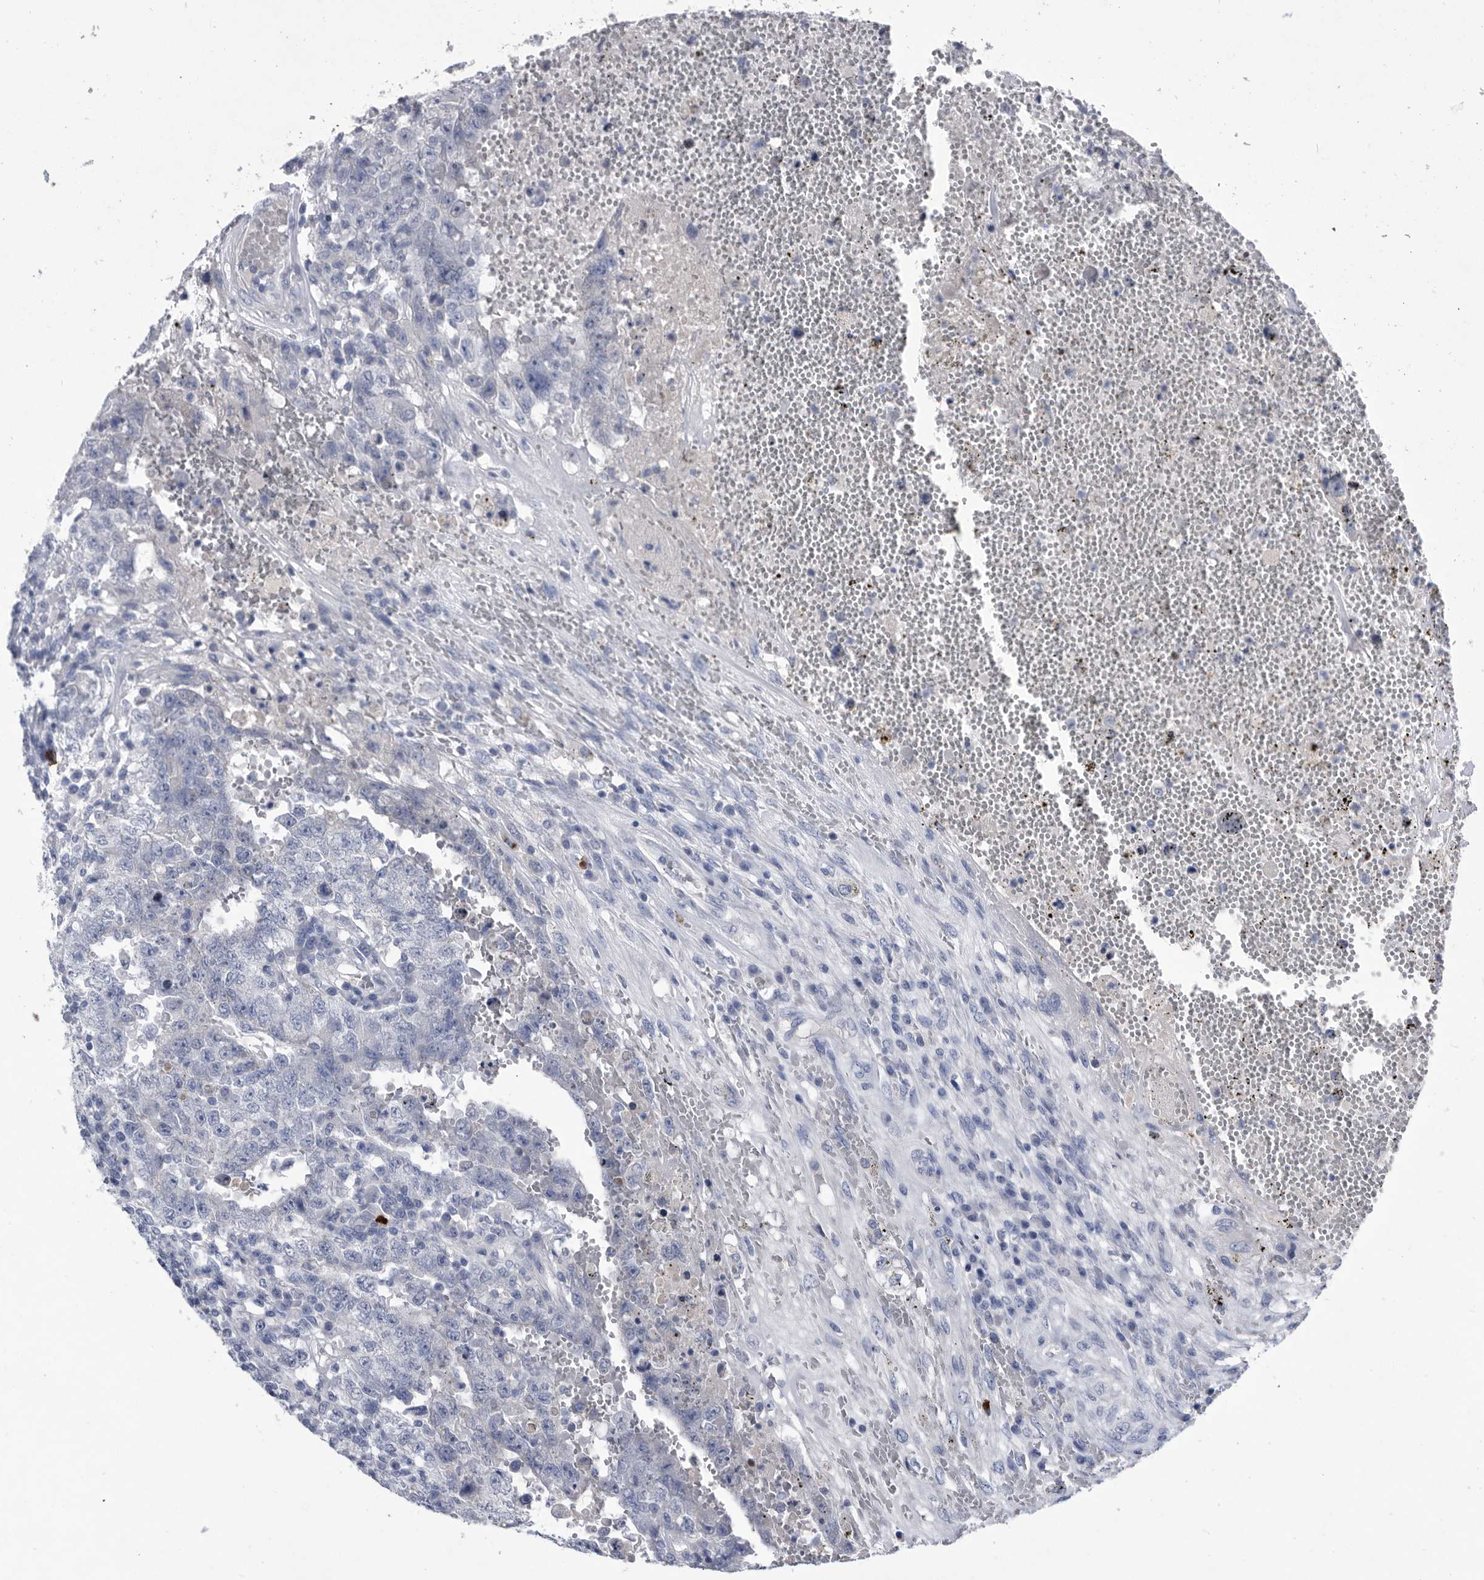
{"staining": {"intensity": "negative", "quantity": "none", "location": "none"}, "tissue": "testis cancer", "cell_type": "Tumor cells", "image_type": "cancer", "snomed": [{"axis": "morphology", "description": "Carcinoma, Embryonal, NOS"}, {"axis": "topography", "description": "Testis"}], "caption": "A high-resolution micrograph shows immunohistochemistry (IHC) staining of testis embryonal carcinoma, which exhibits no significant positivity in tumor cells. The staining was performed using DAB (3,3'-diaminobenzidine) to visualize the protein expression in brown, while the nuclei were stained in blue with hematoxylin (Magnification: 20x).", "gene": "BTBD6", "patient": {"sex": "male", "age": 26}}